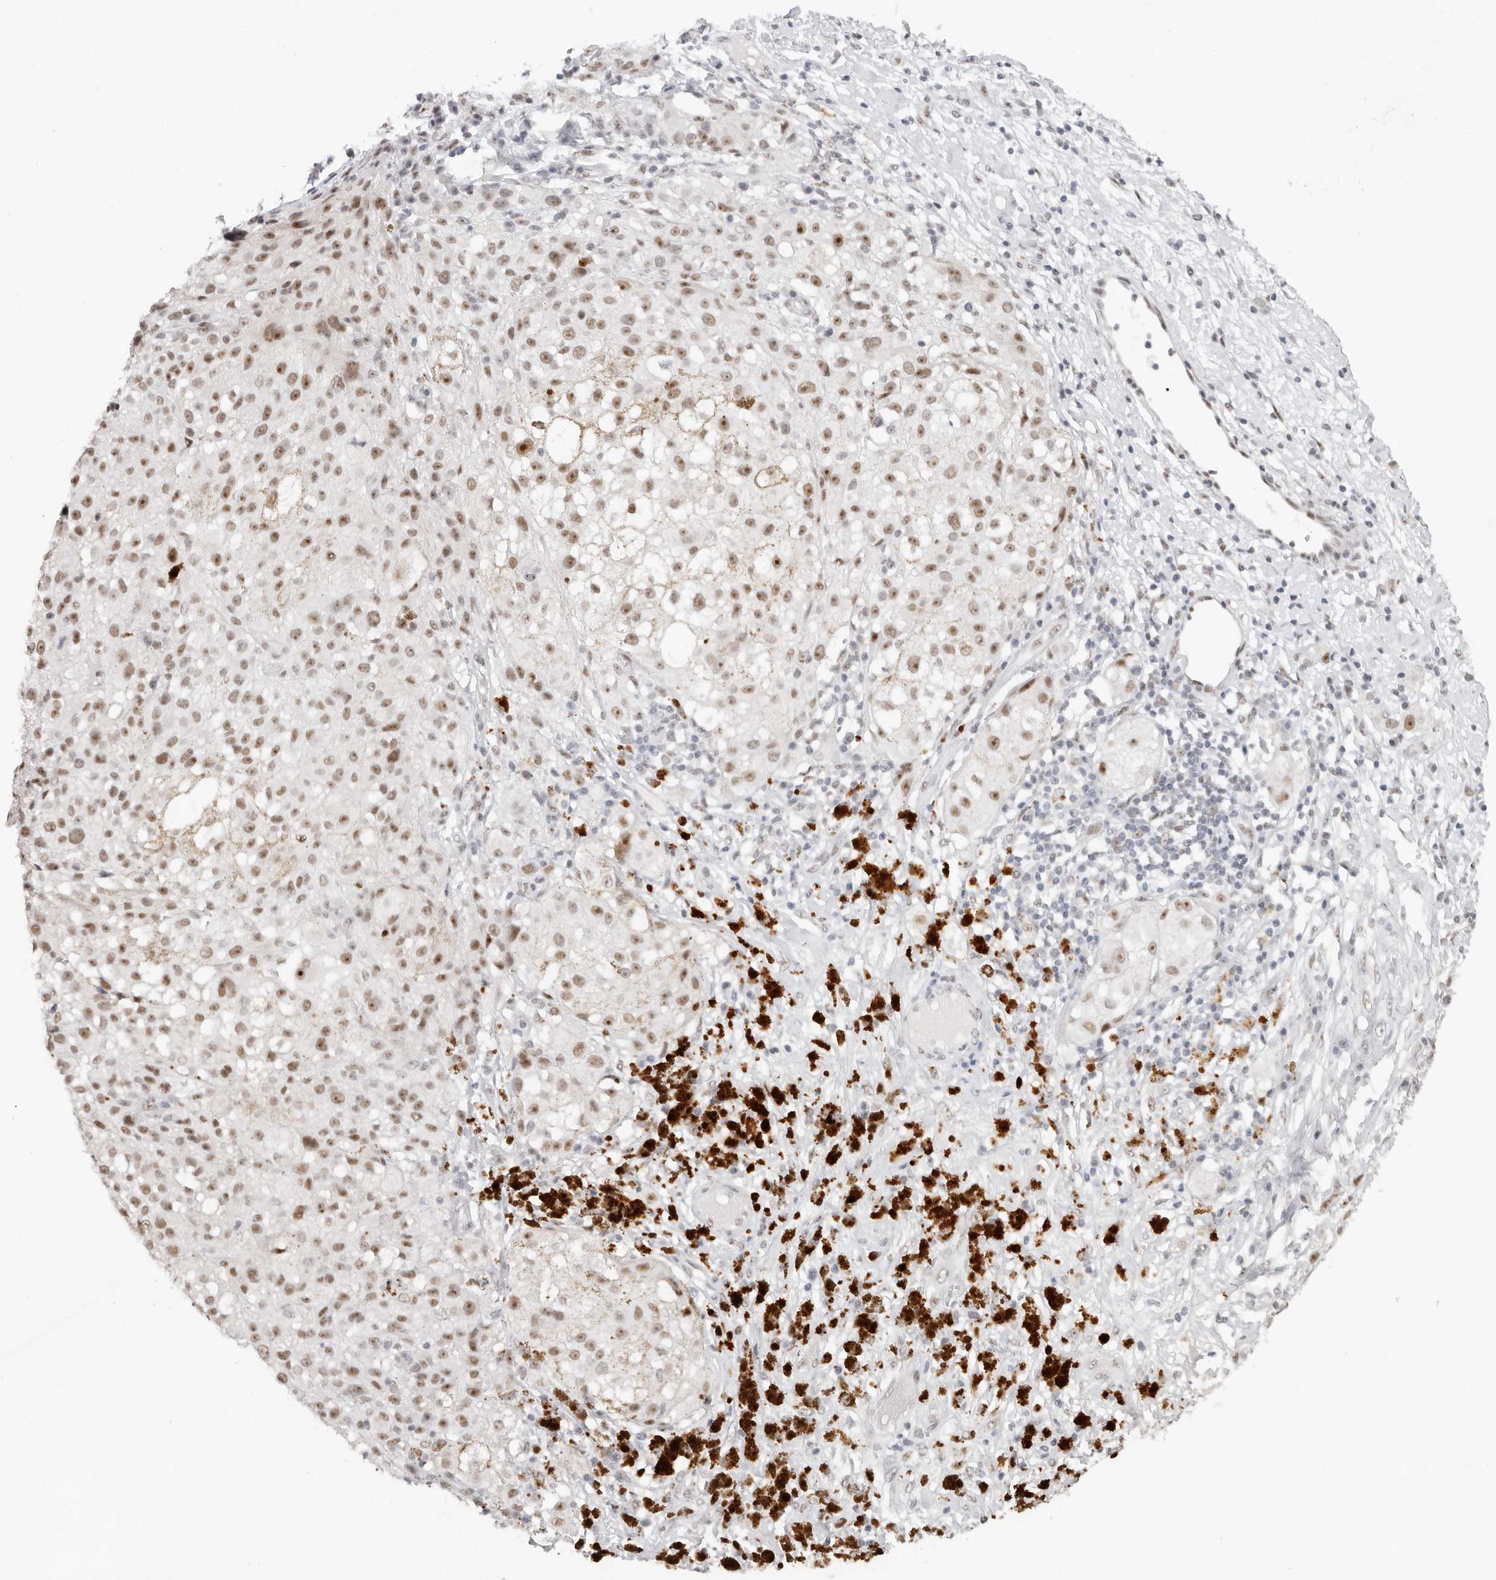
{"staining": {"intensity": "moderate", "quantity": ">75%", "location": "nuclear"}, "tissue": "melanoma", "cell_type": "Tumor cells", "image_type": "cancer", "snomed": [{"axis": "morphology", "description": "Necrosis, NOS"}, {"axis": "morphology", "description": "Malignant melanoma, NOS"}, {"axis": "topography", "description": "Skin"}], "caption": "The image reveals staining of malignant melanoma, revealing moderate nuclear protein staining (brown color) within tumor cells.", "gene": "LARP7", "patient": {"sex": "female", "age": 87}}